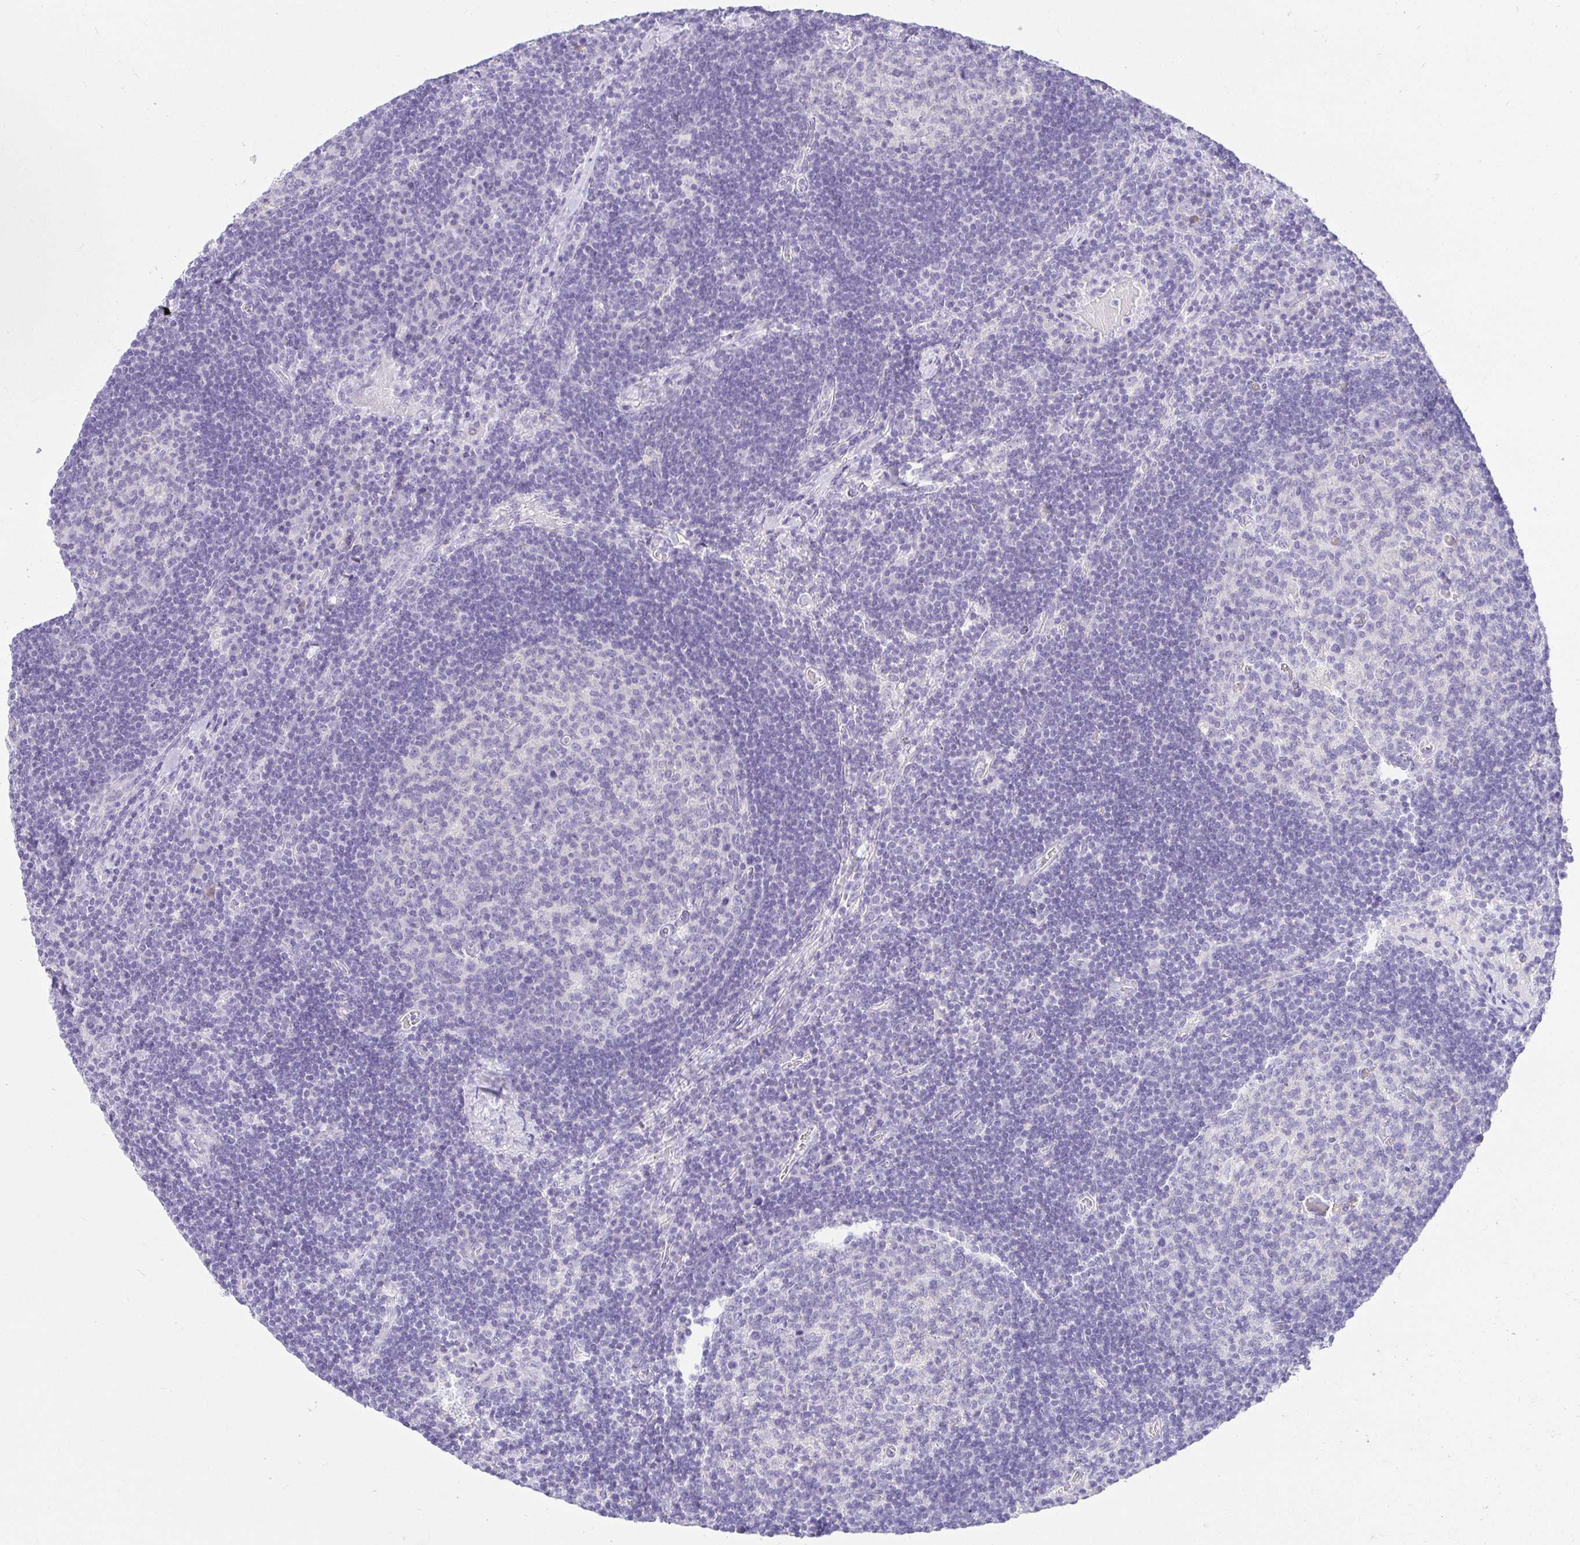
{"staining": {"intensity": "negative", "quantity": "none", "location": "none"}, "tissue": "lymph node", "cell_type": "Germinal center cells", "image_type": "normal", "snomed": [{"axis": "morphology", "description": "Normal tissue, NOS"}, {"axis": "topography", "description": "Lymph node"}], "caption": "Lymph node was stained to show a protein in brown. There is no significant positivity in germinal center cells. (Immunohistochemistry, brightfield microscopy, high magnification).", "gene": "CHAT", "patient": {"sex": "male", "age": 67}}